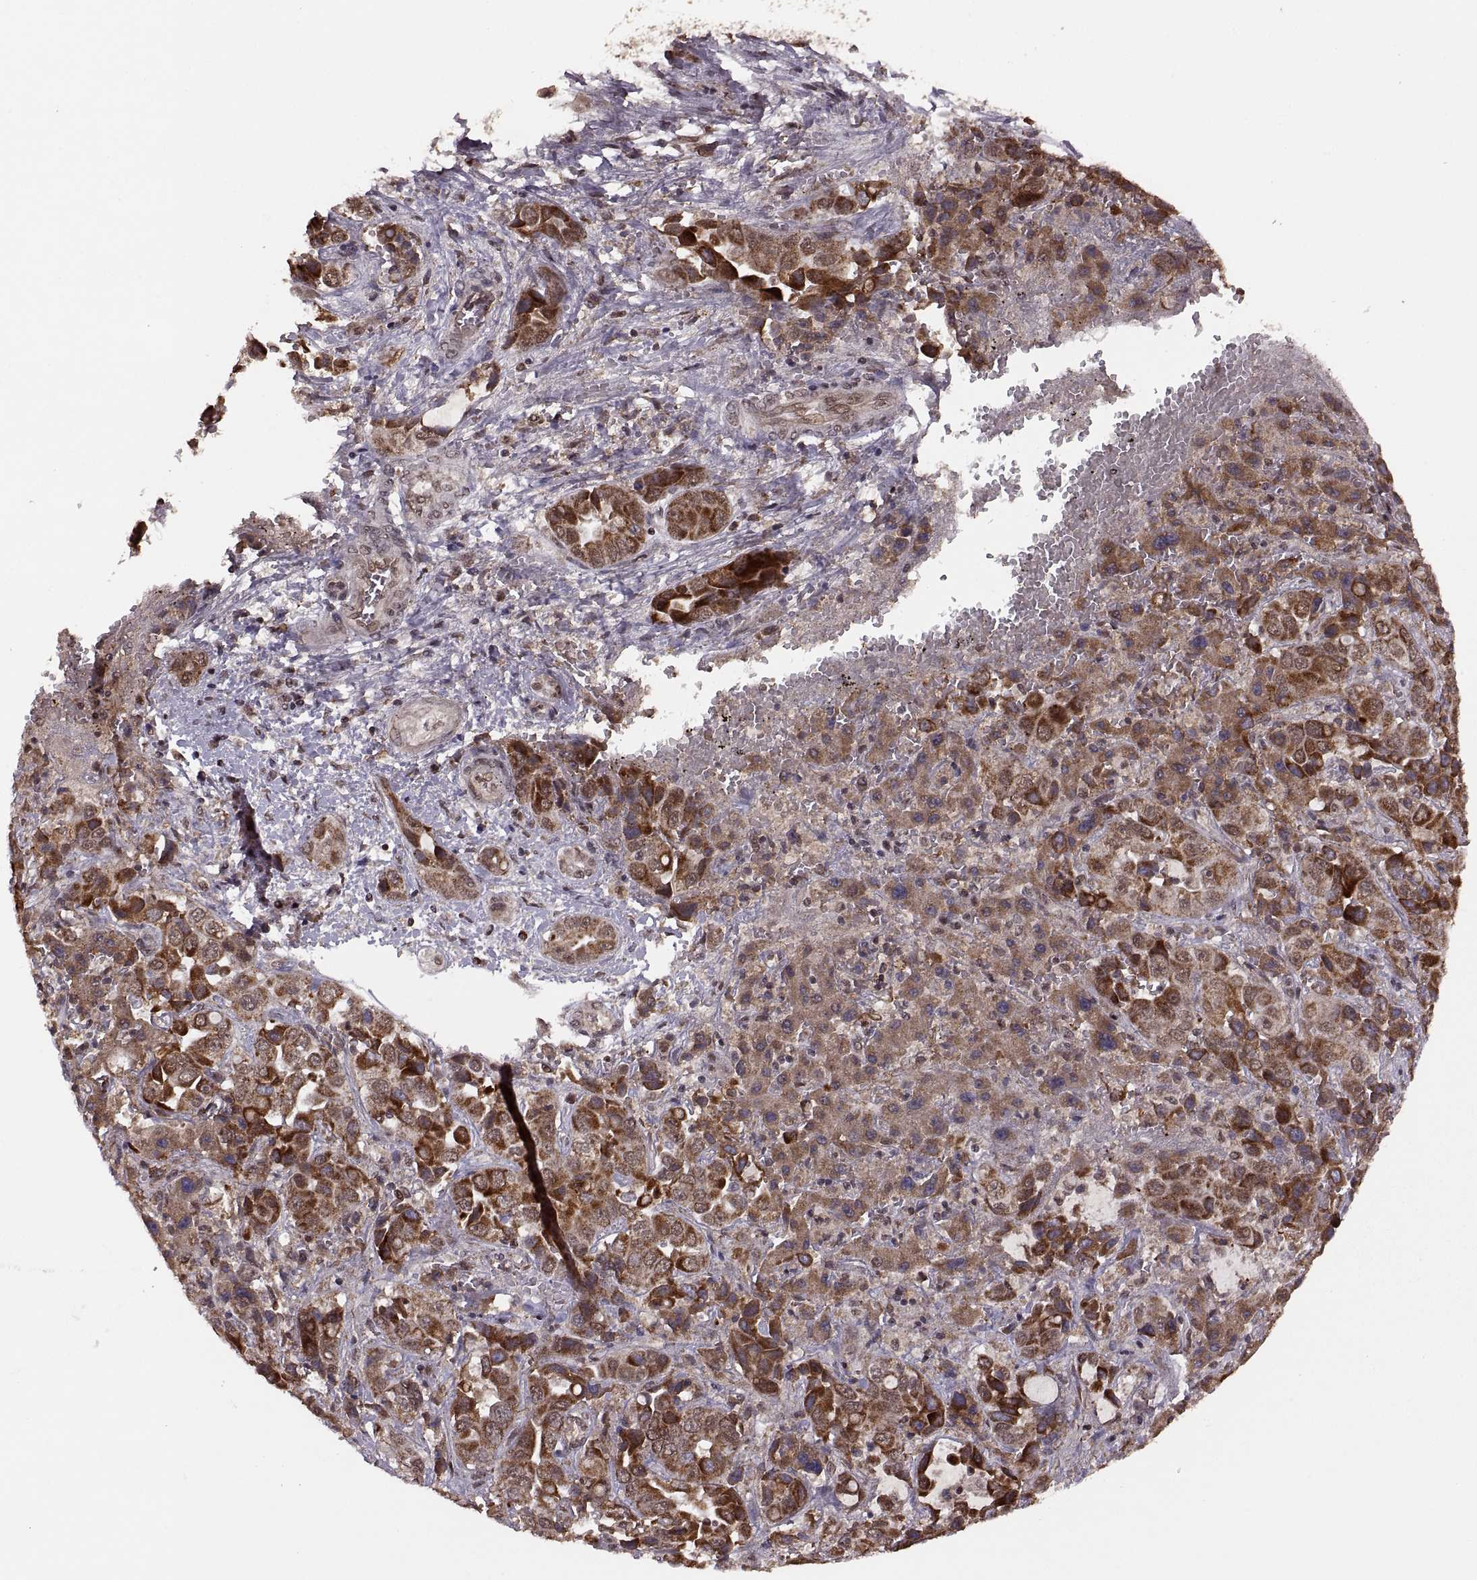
{"staining": {"intensity": "moderate", "quantity": "25%-75%", "location": "cytoplasmic/membranous"}, "tissue": "liver cancer", "cell_type": "Tumor cells", "image_type": "cancer", "snomed": [{"axis": "morphology", "description": "Cholangiocarcinoma"}, {"axis": "topography", "description": "Liver"}], "caption": "Human liver cancer (cholangiocarcinoma) stained with a brown dye shows moderate cytoplasmic/membranous positive expression in approximately 25%-75% of tumor cells.", "gene": "RFT1", "patient": {"sex": "female", "age": 52}}